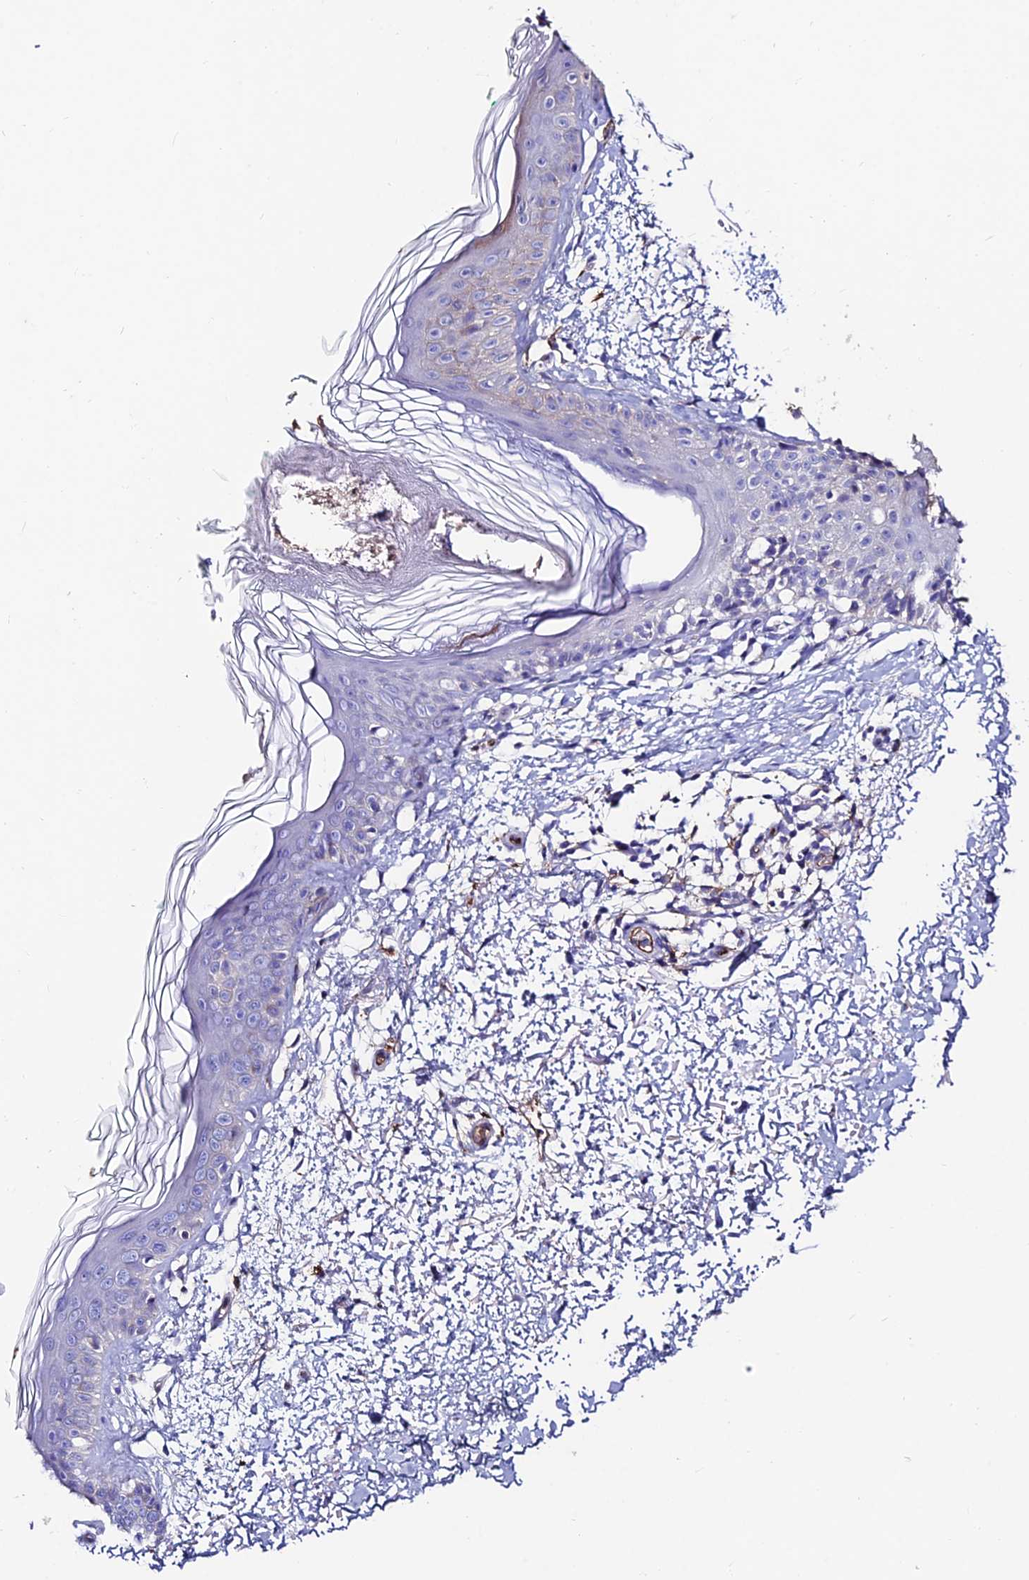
{"staining": {"intensity": "moderate", "quantity": ">75%", "location": "cytoplasmic/membranous"}, "tissue": "skin", "cell_type": "Fibroblasts", "image_type": "normal", "snomed": [{"axis": "morphology", "description": "Normal tissue, NOS"}, {"axis": "topography", "description": "Skin"}], "caption": "A photomicrograph of skin stained for a protein demonstrates moderate cytoplasmic/membranous brown staining in fibroblasts.", "gene": "SLC25A16", "patient": {"sex": "male", "age": 66}}